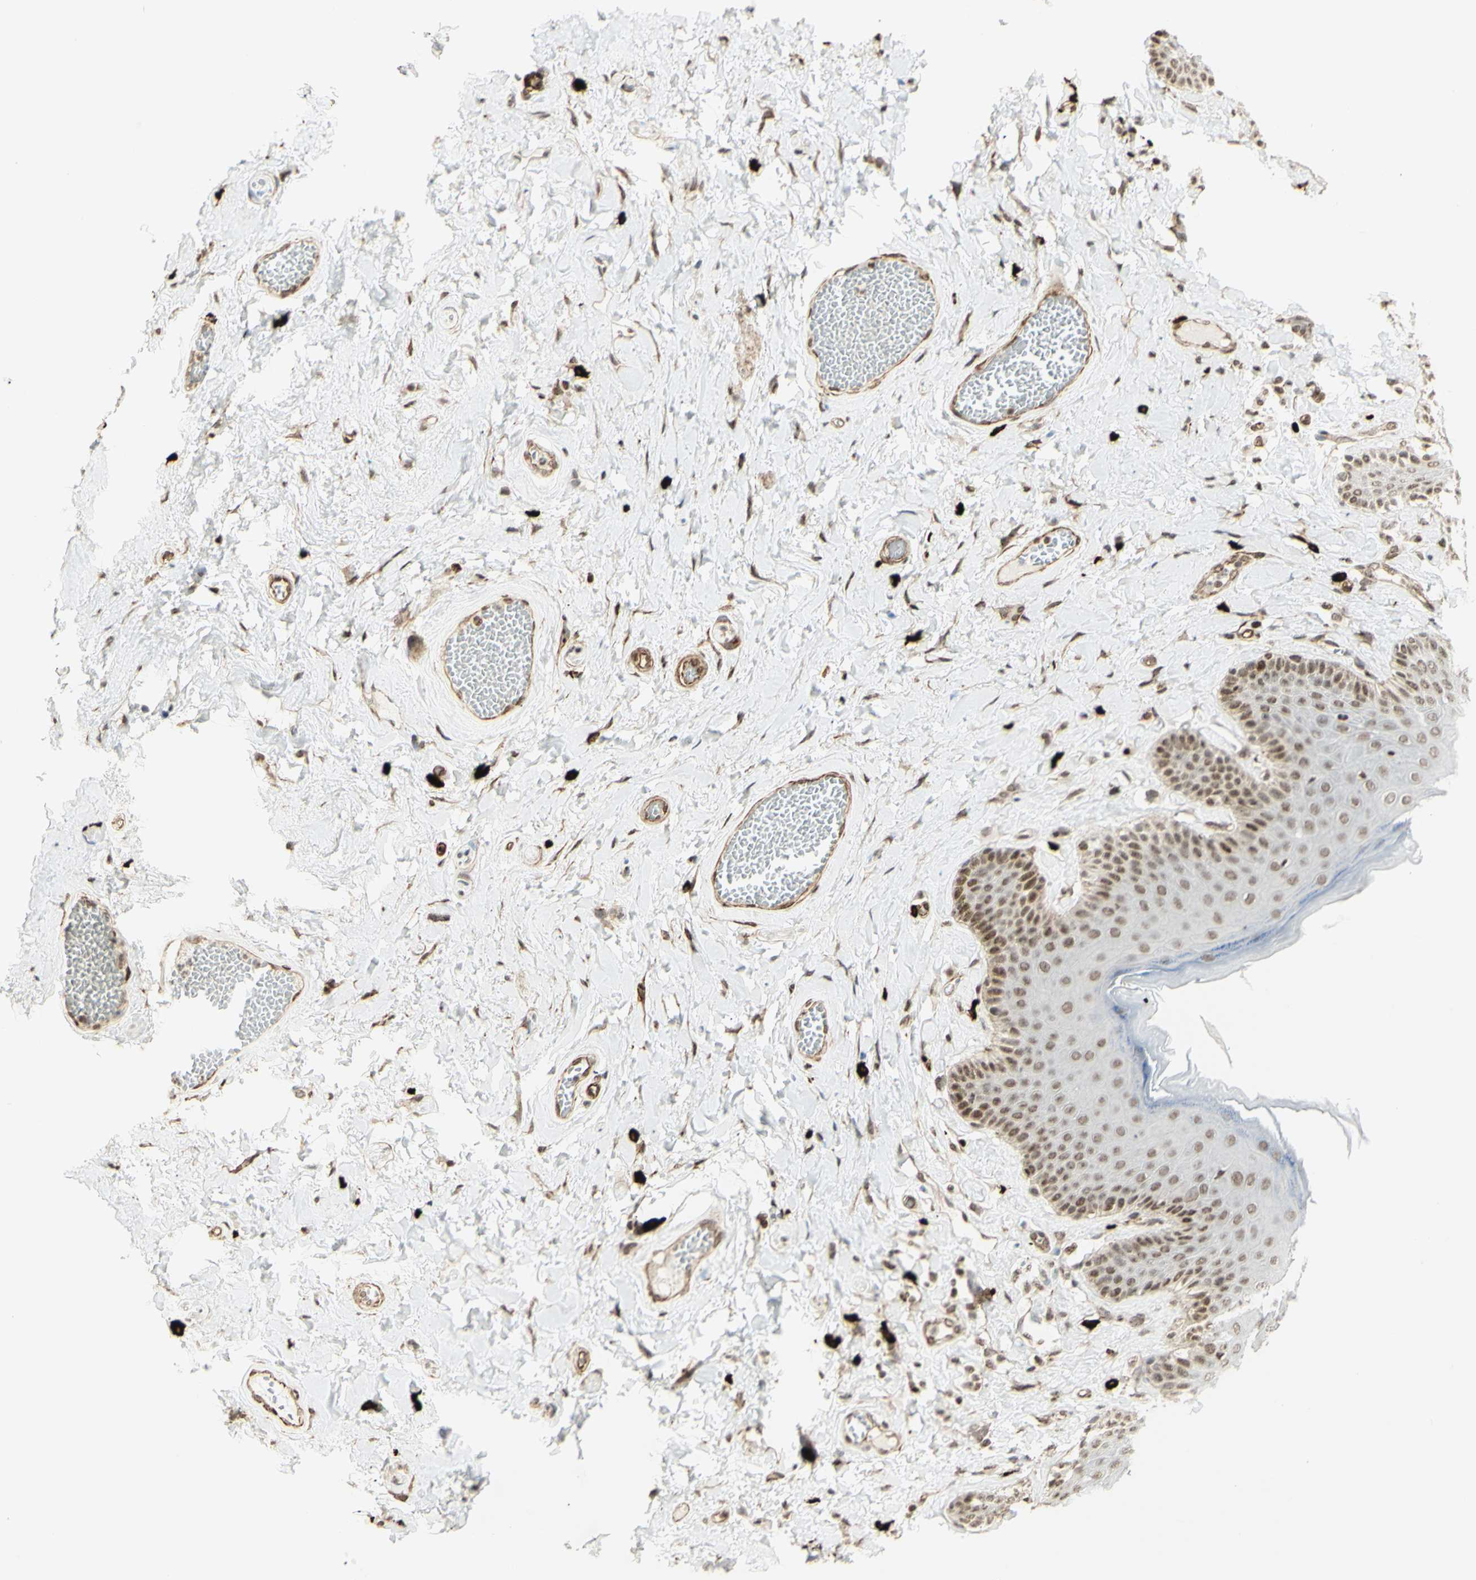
{"staining": {"intensity": "weak", "quantity": ">75%", "location": "nuclear"}, "tissue": "skin", "cell_type": "Epidermal cells", "image_type": "normal", "snomed": [{"axis": "morphology", "description": "Normal tissue, NOS"}, {"axis": "topography", "description": "Anal"}], "caption": "Brown immunohistochemical staining in normal skin exhibits weak nuclear positivity in approximately >75% of epidermal cells.", "gene": "ZMYM6", "patient": {"sex": "male", "age": 69}}